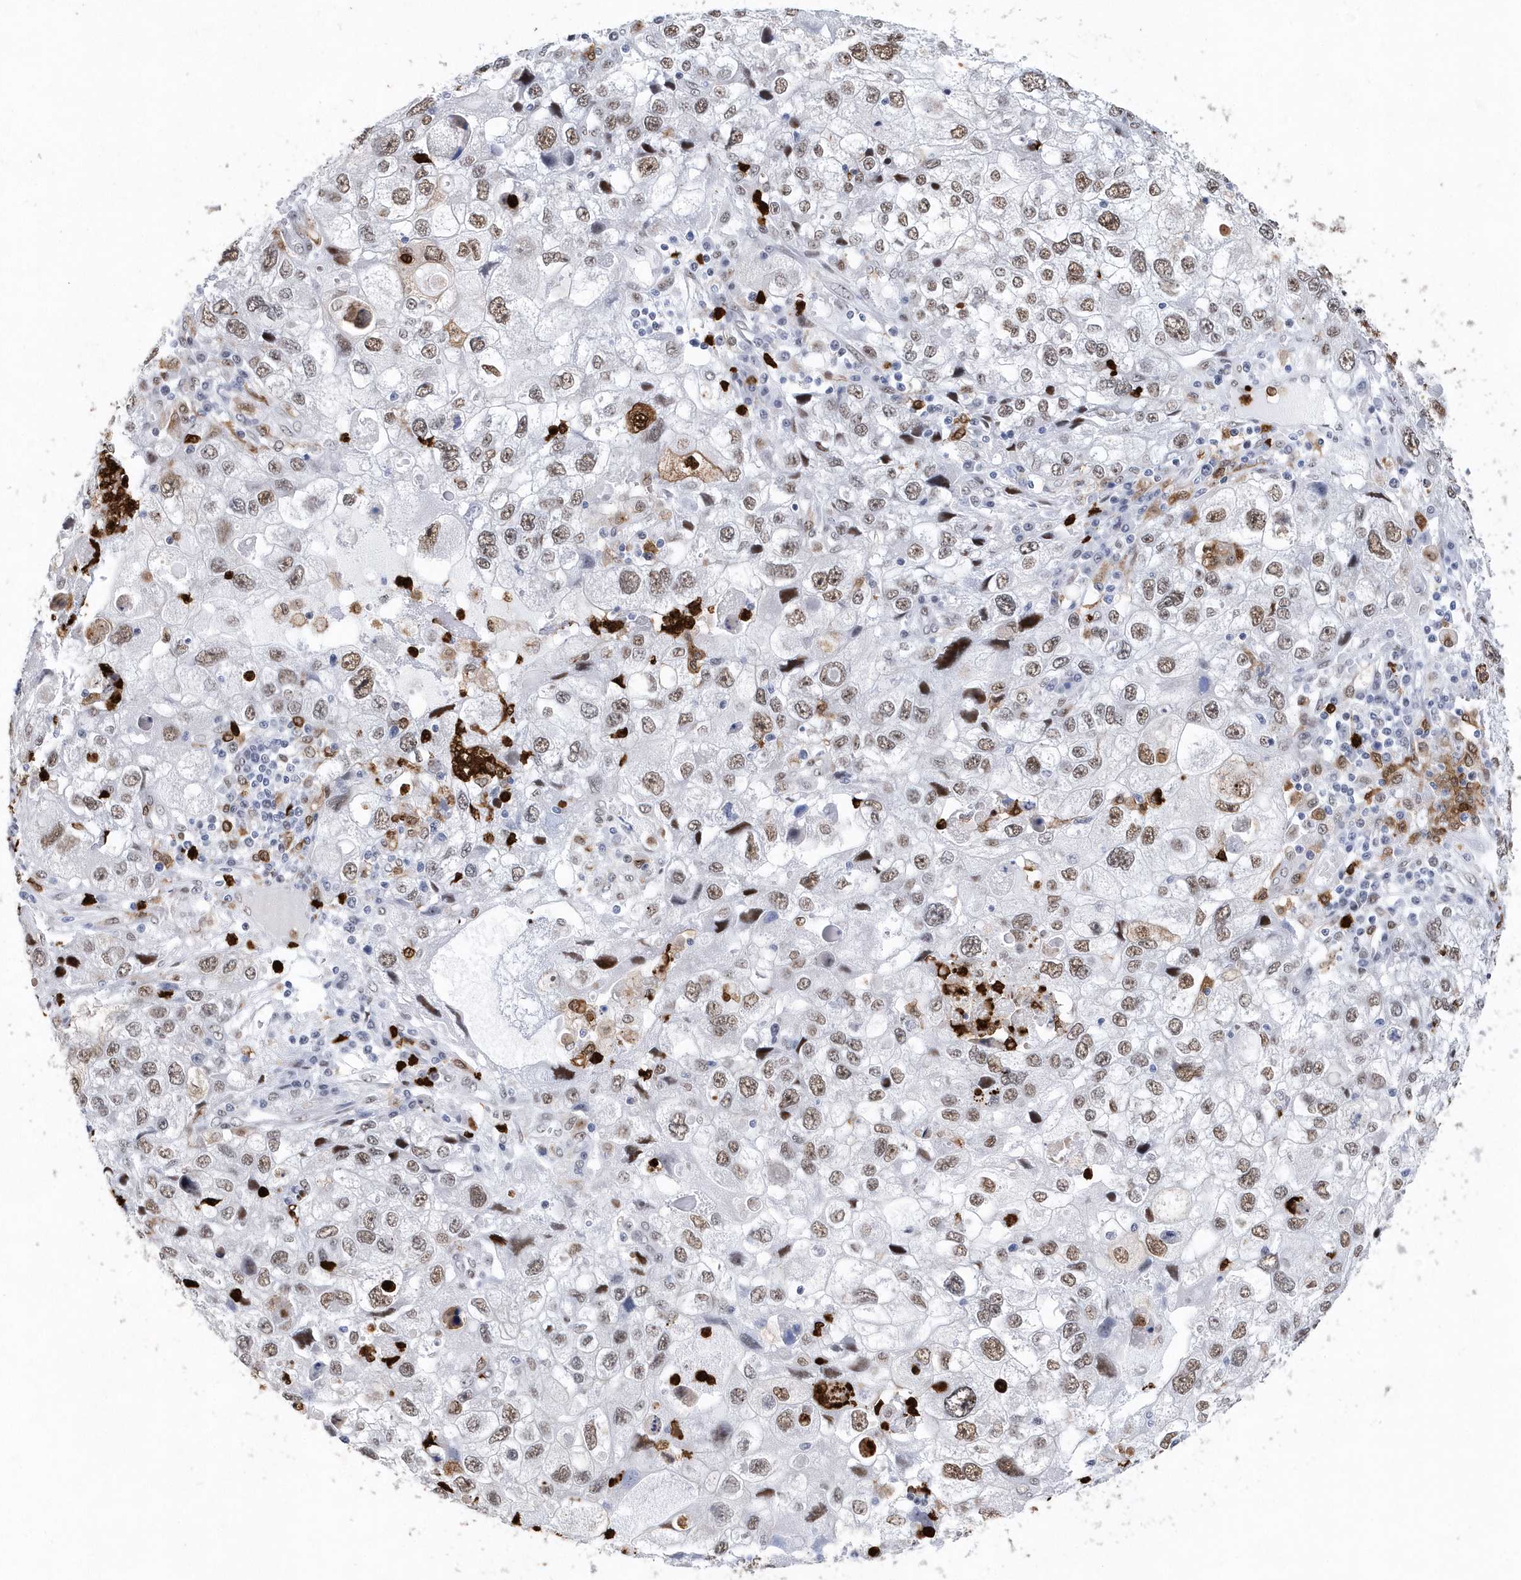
{"staining": {"intensity": "moderate", "quantity": ">75%", "location": "nuclear"}, "tissue": "endometrial cancer", "cell_type": "Tumor cells", "image_type": "cancer", "snomed": [{"axis": "morphology", "description": "Adenocarcinoma, NOS"}, {"axis": "topography", "description": "Endometrium"}], "caption": "Immunohistochemistry (IHC) micrograph of endometrial adenocarcinoma stained for a protein (brown), which demonstrates medium levels of moderate nuclear positivity in about >75% of tumor cells.", "gene": "RPP30", "patient": {"sex": "female", "age": 49}}